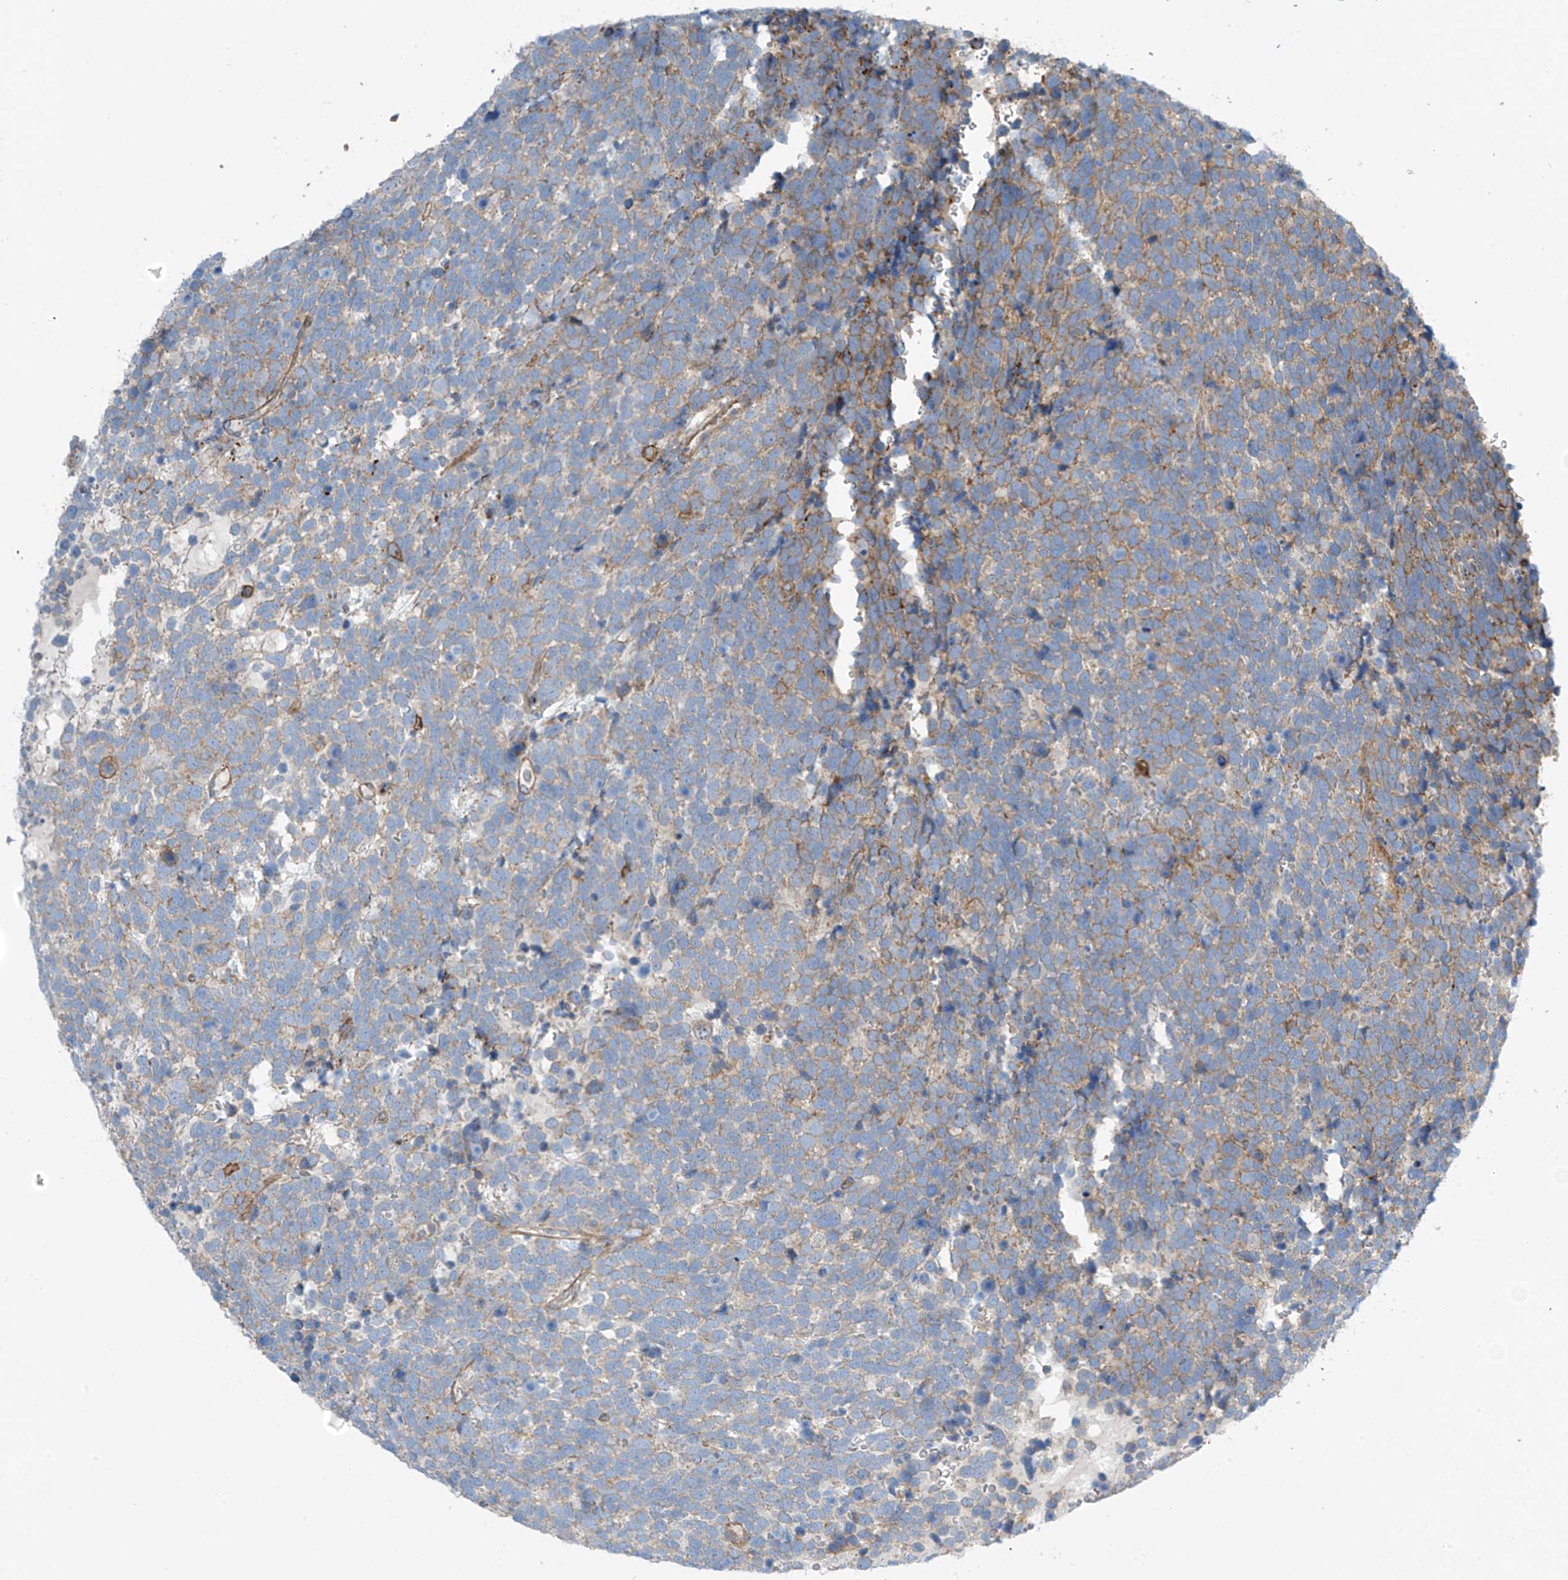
{"staining": {"intensity": "weak", "quantity": "<25%", "location": "cytoplasmic/membranous"}, "tissue": "urothelial cancer", "cell_type": "Tumor cells", "image_type": "cancer", "snomed": [{"axis": "morphology", "description": "Urothelial carcinoma, High grade"}, {"axis": "topography", "description": "Urinary bladder"}], "caption": "An image of human urothelial cancer is negative for staining in tumor cells.", "gene": "SLC1A5", "patient": {"sex": "female", "age": 82}}